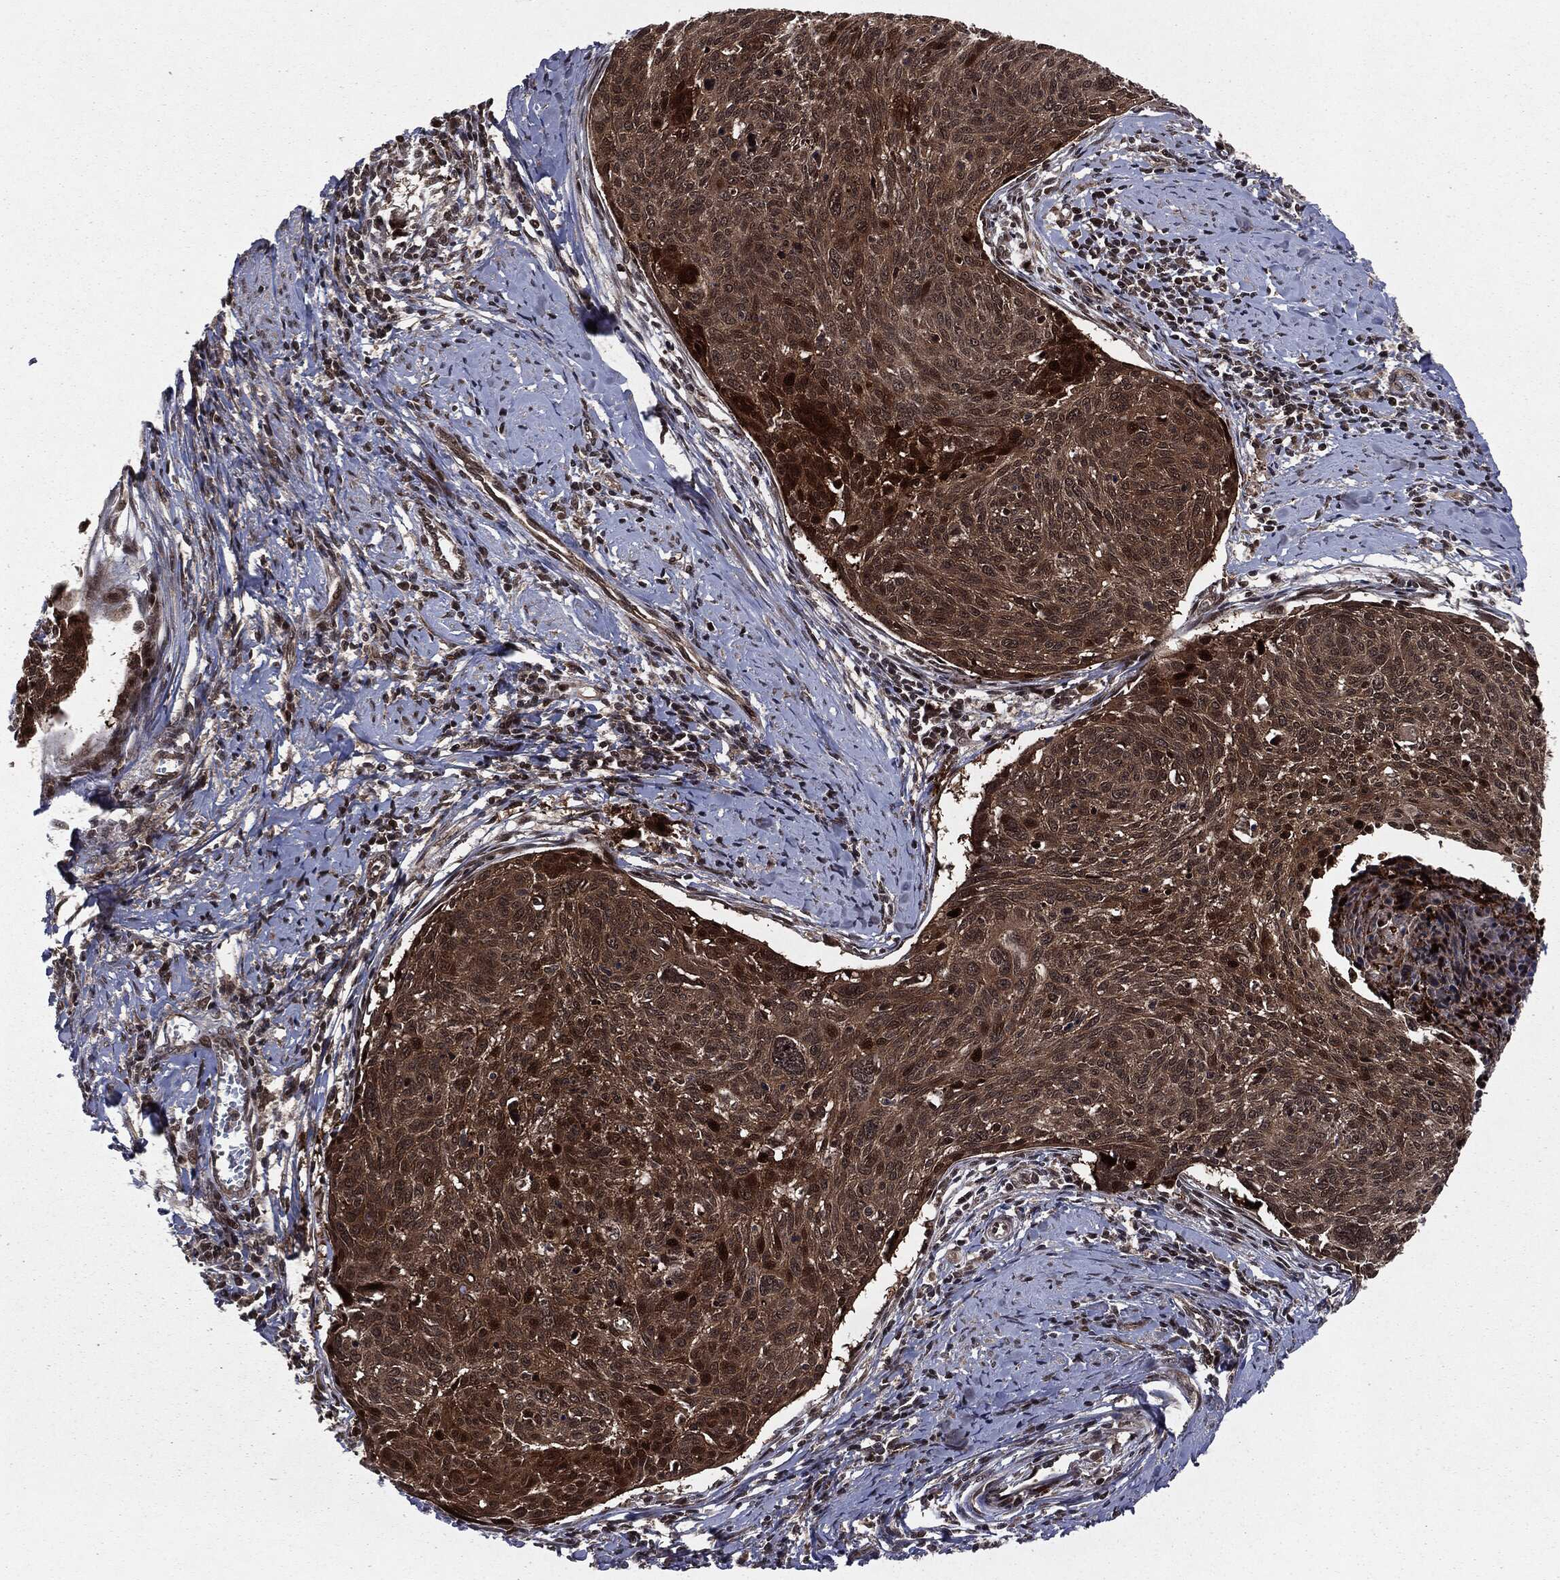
{"staining": {"intensity": "strong", "quantity": "<25%", "location": "cytoplasmic/membranous,nuclear"}, "tissue": "cervical cancer", "cell_type": "Tumor cells", "image_type": "cancer", "snomed": [{"axis": "morphology", "description": "Squamous cell carcinoma, NOS"}, {"axis": "topography", "description": "Cervix"}], "caption": "Protein staining of cervical cancer (squamous cell carcinoma) tissue reveals strong cytoplasmic/membranous and nuclear expression in about <25% of tumor cells.", "gene": "STAU2", "patient": {"sex": "female", "age": 49}}